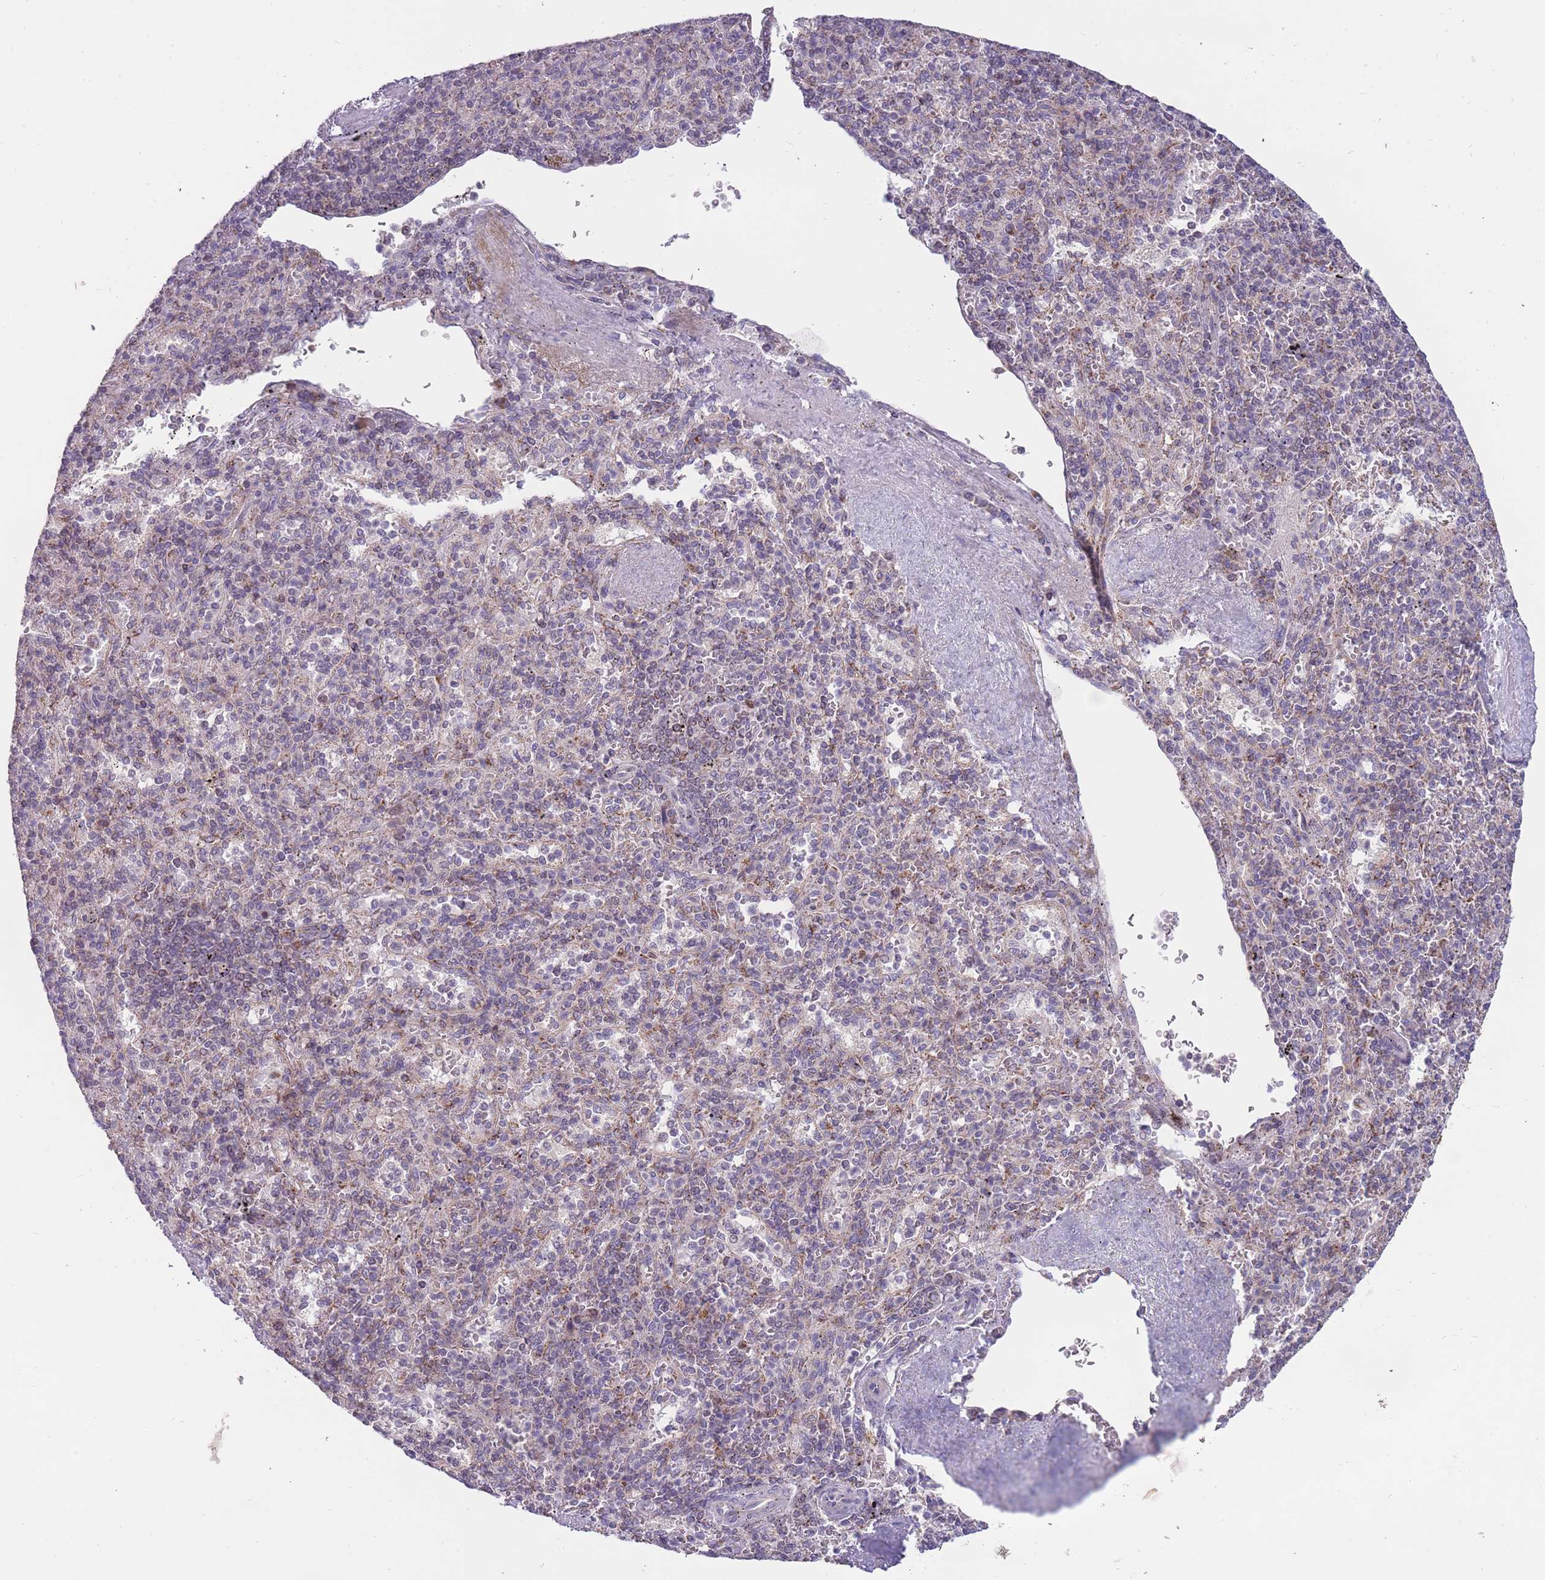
{"staining": {"intensity": "negative", "quantity": "none", "location": "none"}, "tissue": "spleen", "cell_type": "Cells in red pulp", "image_type": "normal", "snomed": [{"axis": "morphology", "description": "Normal tissue, NOS"}, {"axis": "topography", "description": "Spleen"}], "caption": "Immunohistochemistry micrograph of normal spleen: spleen stained with DAB reveals no significant protein positivity in cells in red pulp. (Stains: DAB (3,3'-diaminobenzidine) immunohistochemistry with hematoxylin counter stain, Microscopy: brightfield microscopy at high magnification).", "gene": "MCIDAS", "patient": {"sex": "male", "age": 82}}